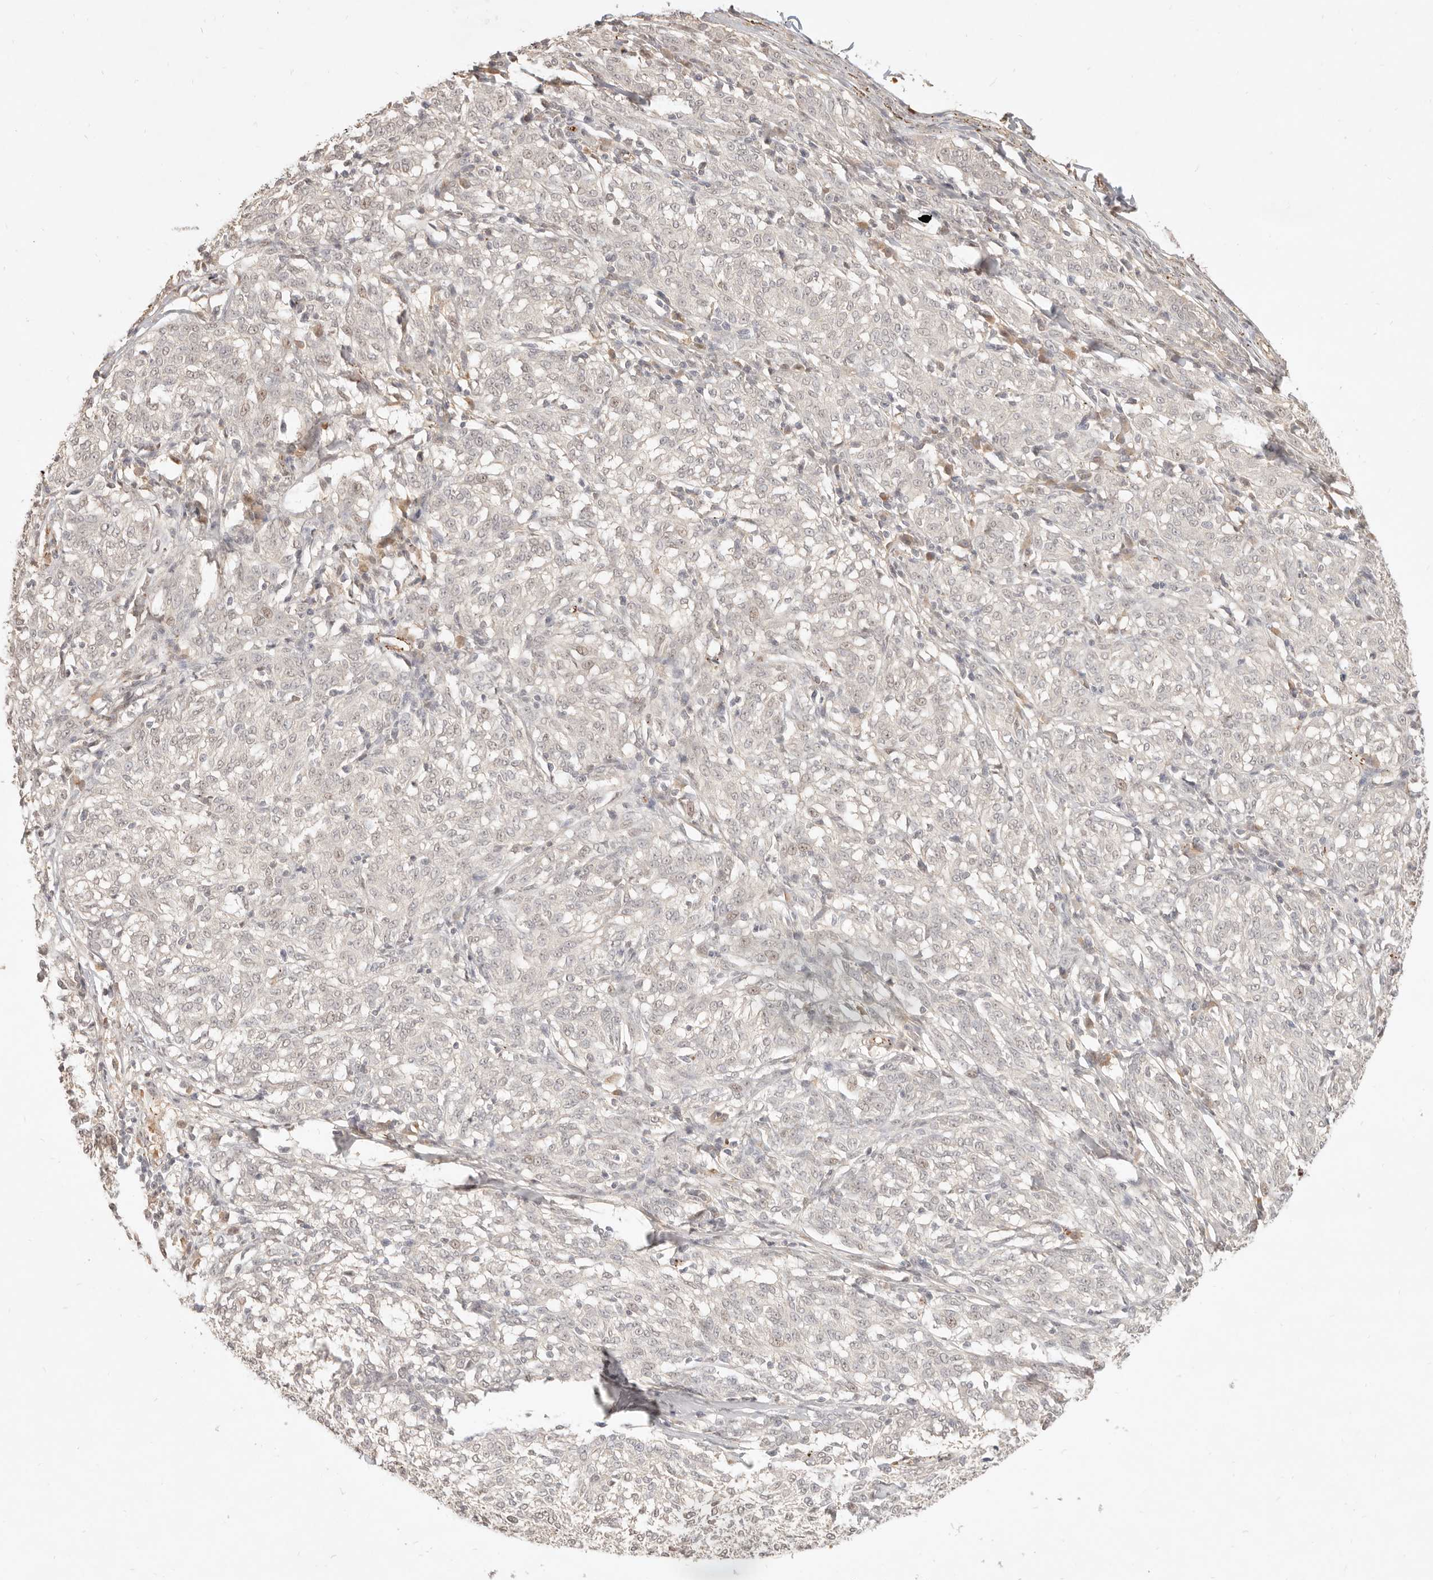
{"staining": {"intensity": "weak", "quantity": ">75%", "location": "nuclear"}, "tissue": "melanoma", "cell_type": "Tumor cells", "image_type": "cancer", "snomed": [{"axis": "morphology", "description": "Malignant melanoma, NOS"}, {"axis": "topography", "description": "Skin"}], "caption": "Melanoma stained with DAB immunohistochemistry (IHC) demonstrates low levels of weak nuclear positivity in approximately >75% of tumor cells.", "gene": "MEP1A", "patient": {"sex": "female", "age": 72}}